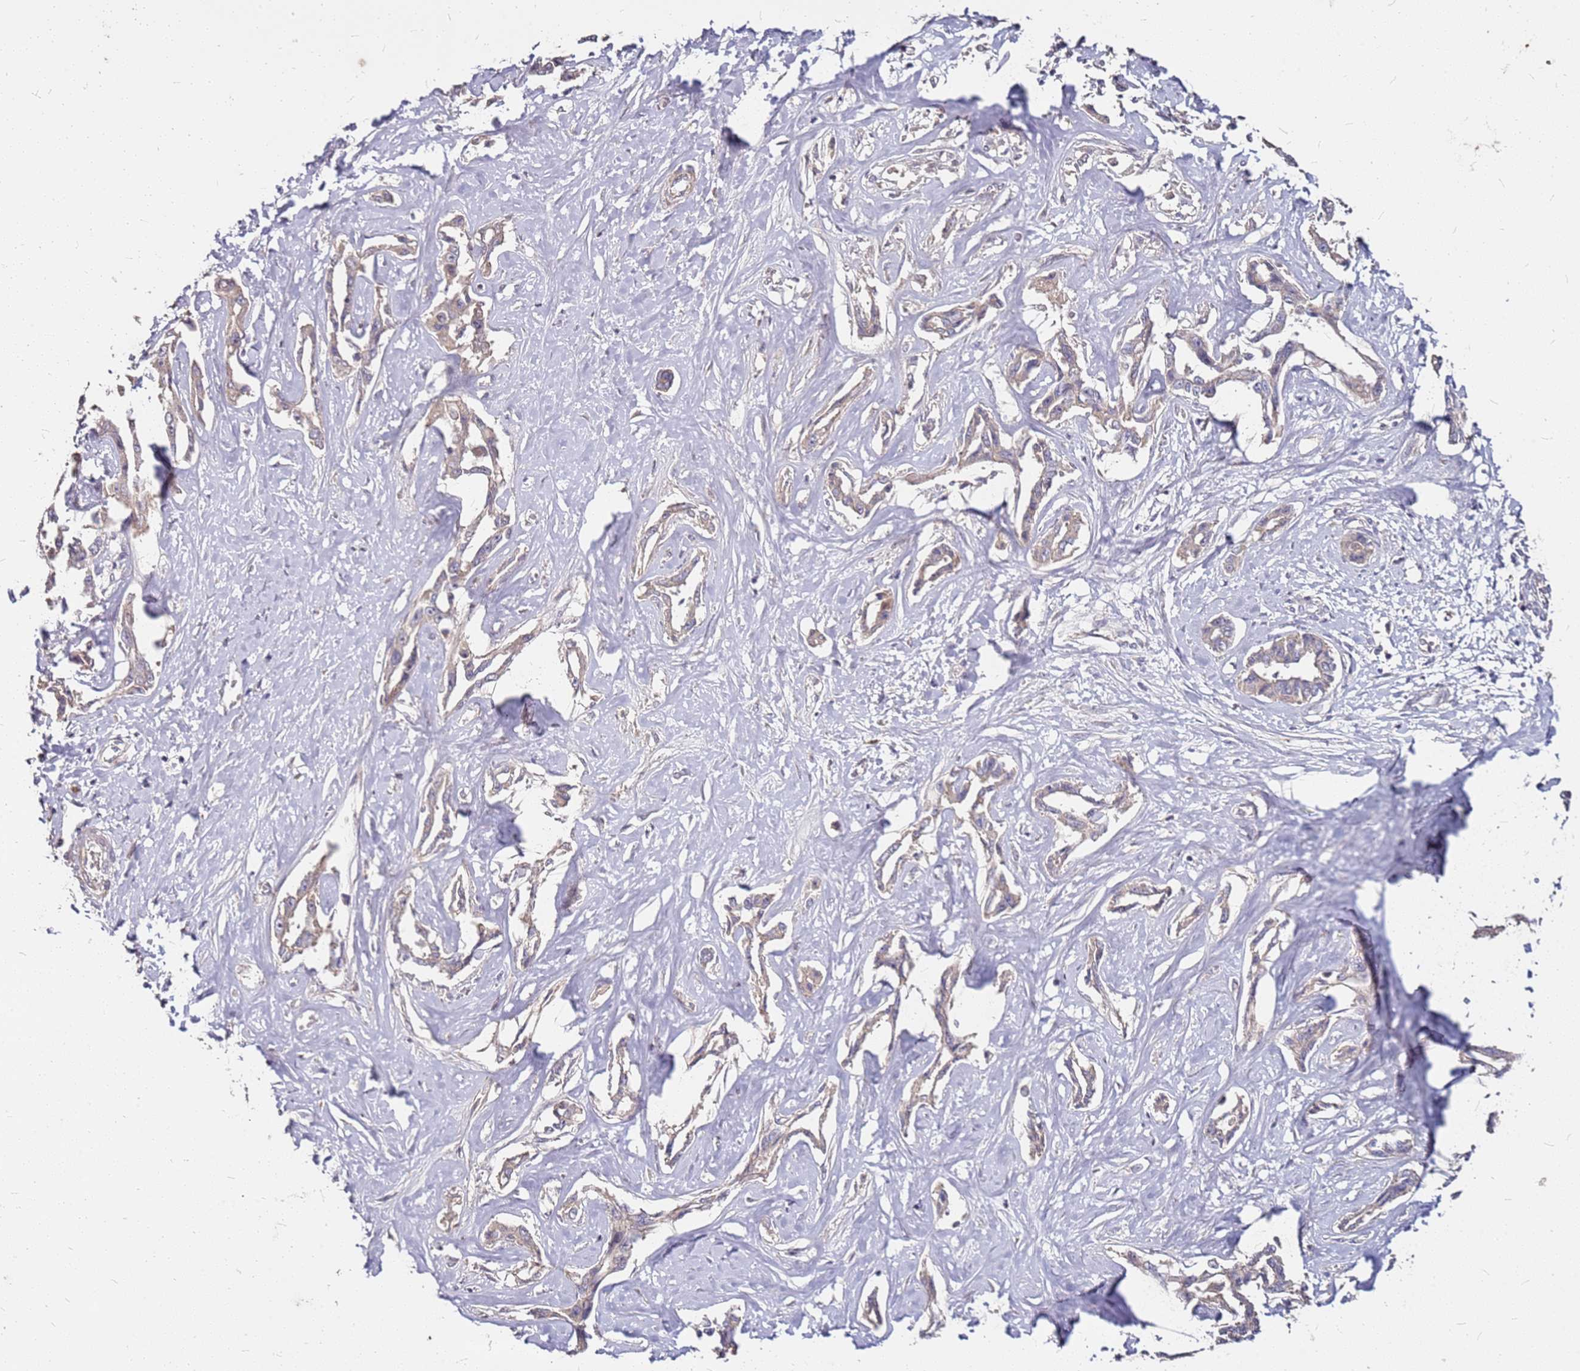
{"staining": {"intensity": "weak", "quantity": "25%-75%", "location": "cytoplasmic/membranous"}, "tissue": "liver cancer", "cell_type": "Tumor cells", "image_type": "cancer", "snomed": [{"axis": "morphology", "description": "Cholangiocarcinoma"}, {"axis": "topography", "description": "Liver"}], "caption": "The image exhibits immunohistochemical staining of cholangiocarcinoma (liver). There is weak cytoplasmic/membranous staining is identified in about 25%-75% of tumor cells. Nuclei are stained in blue.", "gene": "DCDC2C", "patient": {"sex": "male", "age": 59}}